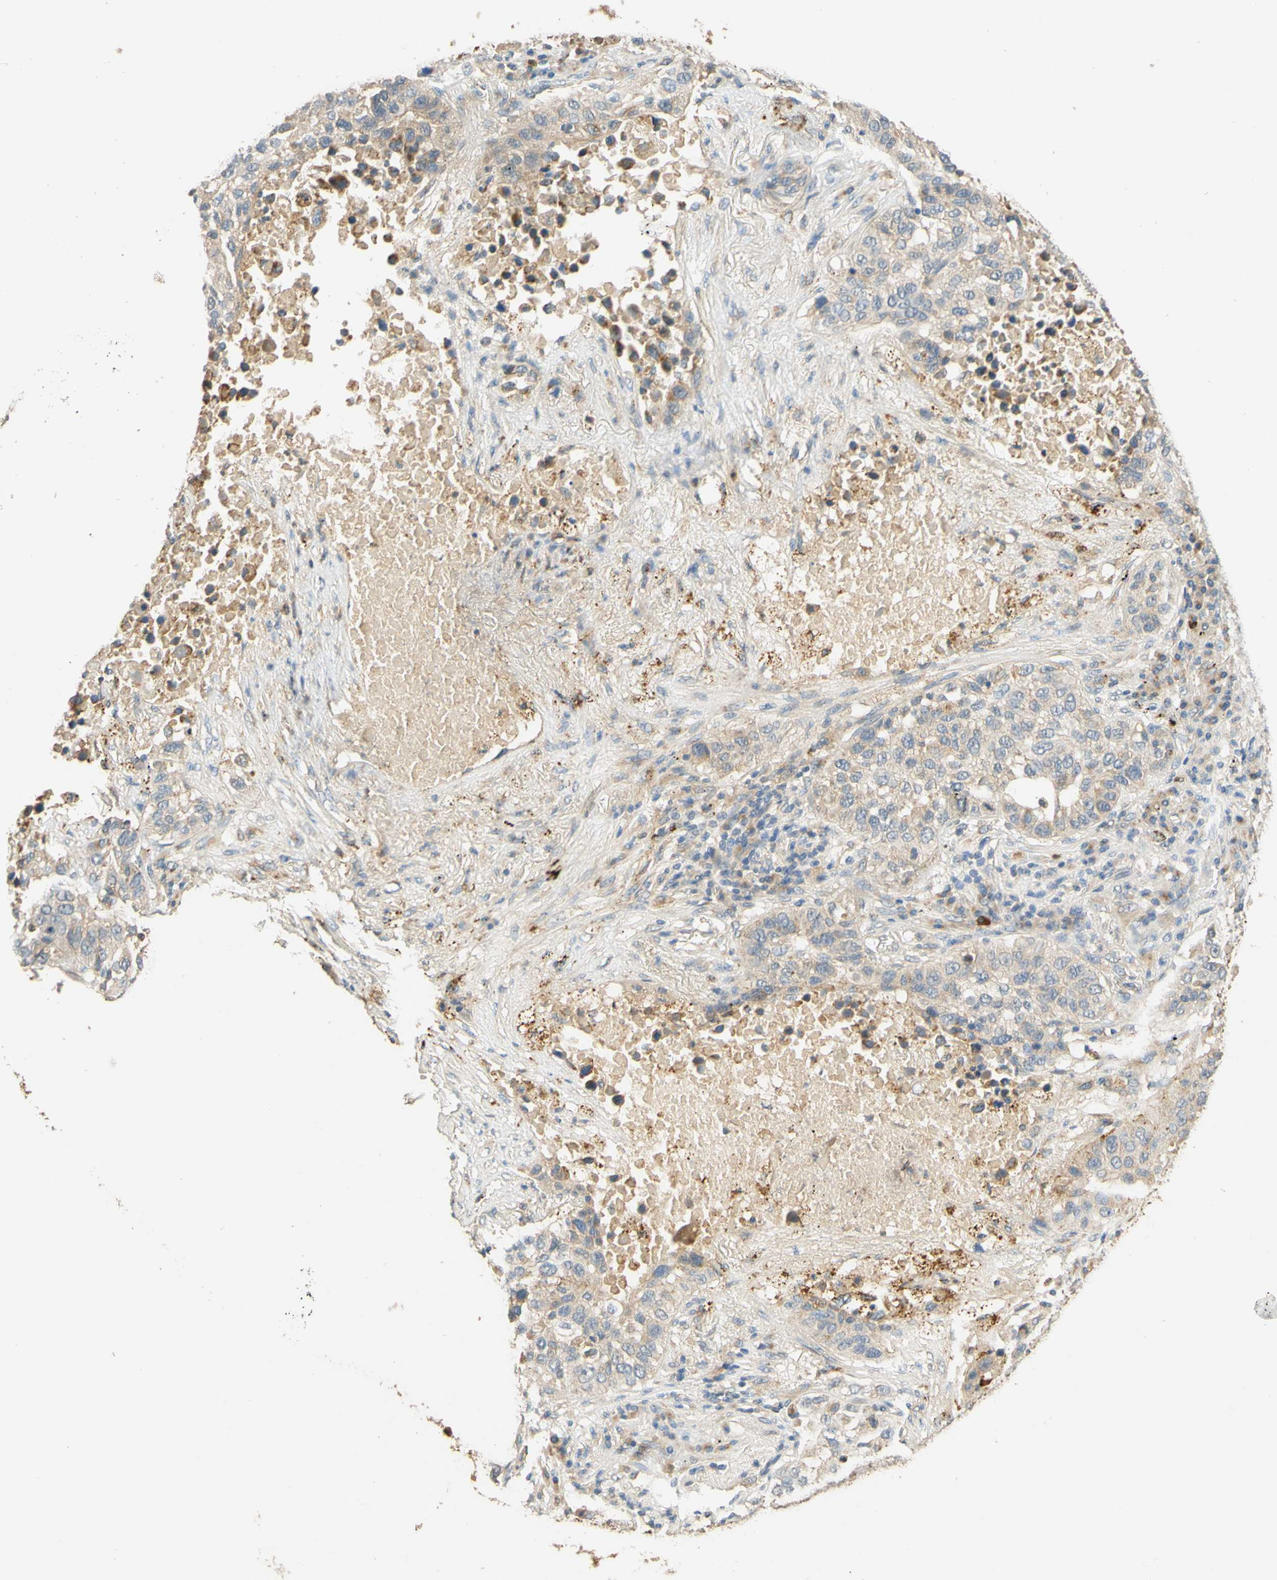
{"staining": {"intensity": "weak", "quantity": ">75%", "location": "cytoplasmic/membranous"}, "tissue": "lung cancer", "cell_type": "Tumor cells", "image_type": "cancer", "snomed": [{"axis": "morphology", "description": "Squamous cell carcinoma, NOS"}, {"axis": "topography", "description": "Lung"}], "caption": "A histopathology image of human lung squamous cell carcinoma stained for a protein exhibits weak cytoplasmic/membranous brown staining in tumor cells. The protein of interest is stained brown, and the nuclei are stained in blue (DAB (3,3'-diaminobenzidine) IHC with brightfield microscopy, high magnification).", "gene": "ENTREP2", "patient": {"sex": "male", "age": 57}}